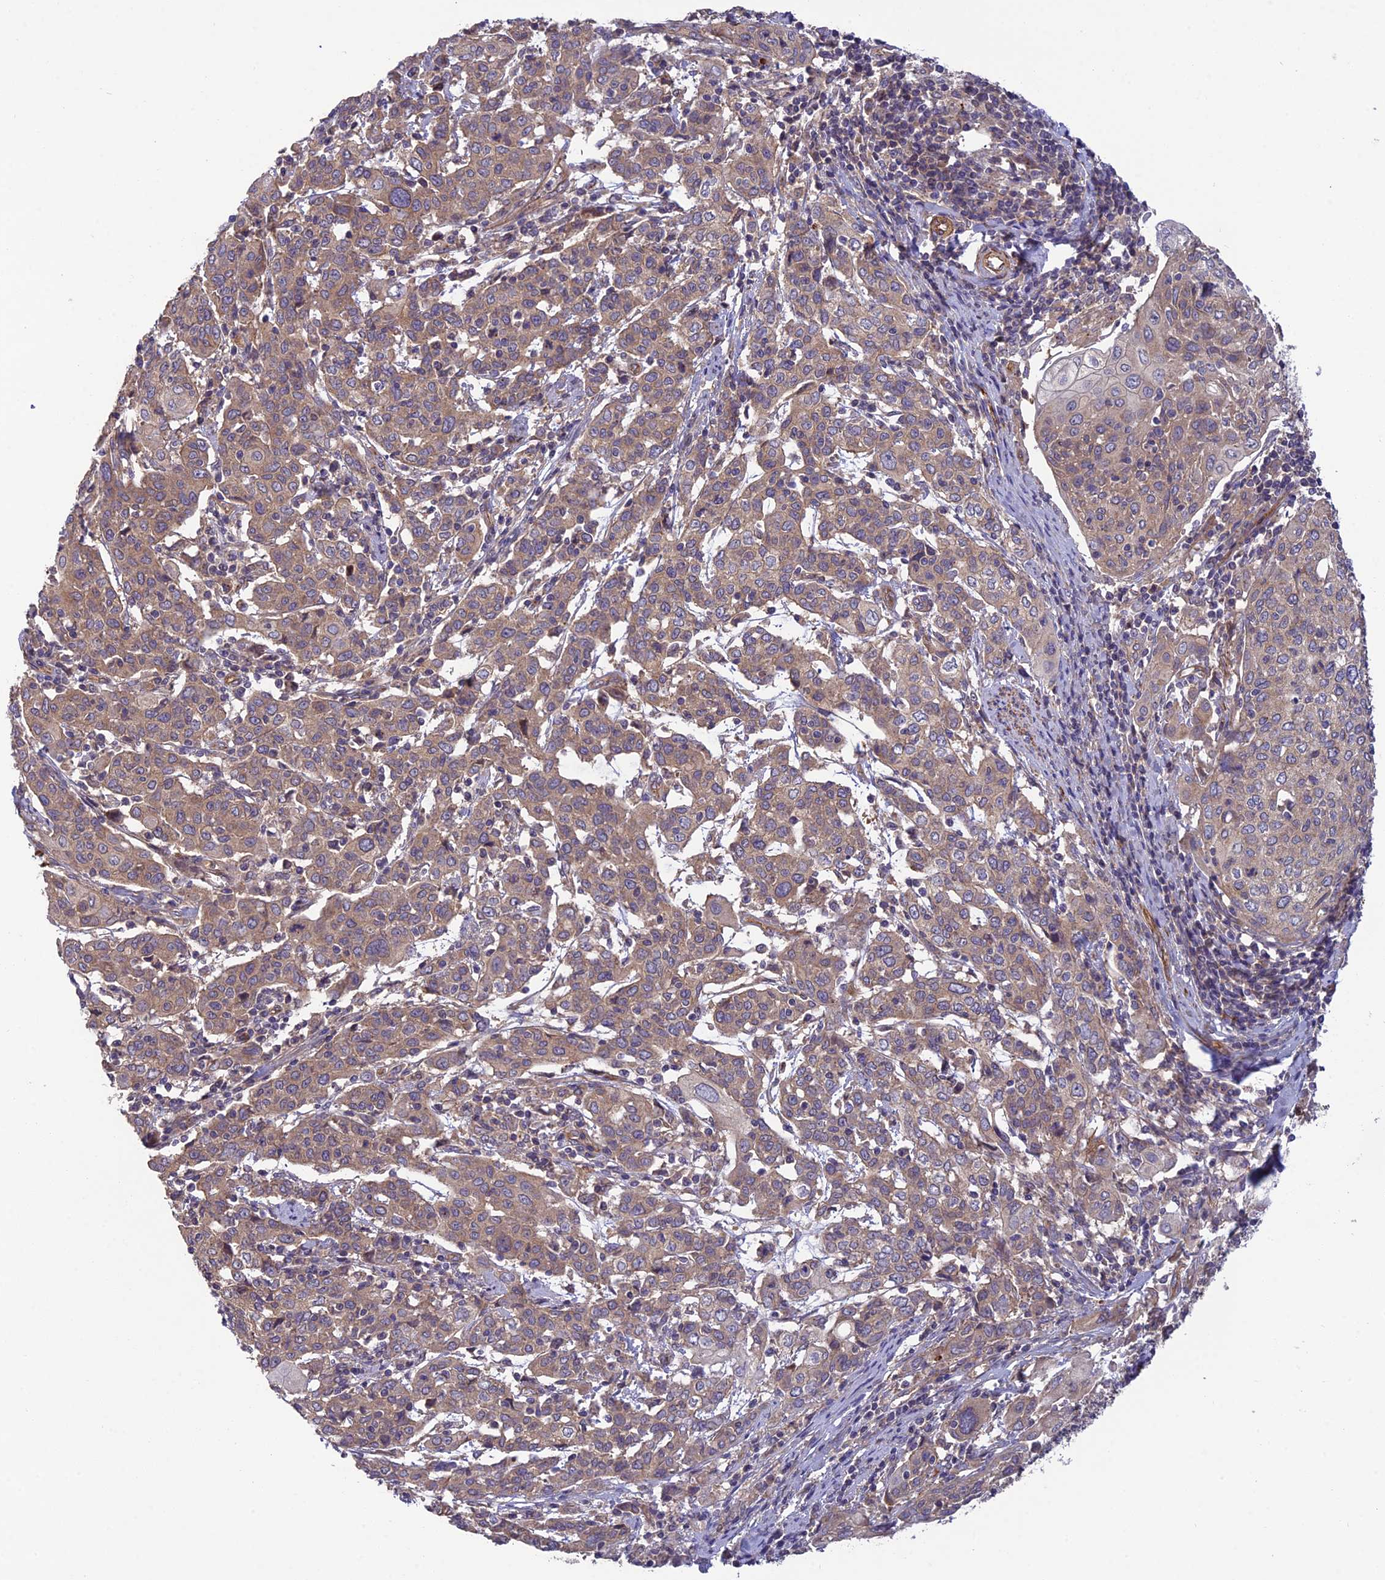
{"staining": {"intensity": "moderate", "quantity": ">75%", "location": "cytoplasmic/membranous"}, "tissue": "cervical cancer", "cell_type": "Tumor cells", "image_type": "cancer", "snomed": [{"axis": "morphology", "description": "Squamous cell carcinoma, NOS"}, {"axis": "topography", "description": "Cervix"}], "caption": "Protein expression analysis of cervical squamous cell carcinoma demonstrates moderate cytoplasmic/membranous positivity in about >75% of tumor cells.", "gene": "ADAMTS15", "patient": {"sex": "female", "age": 67}}